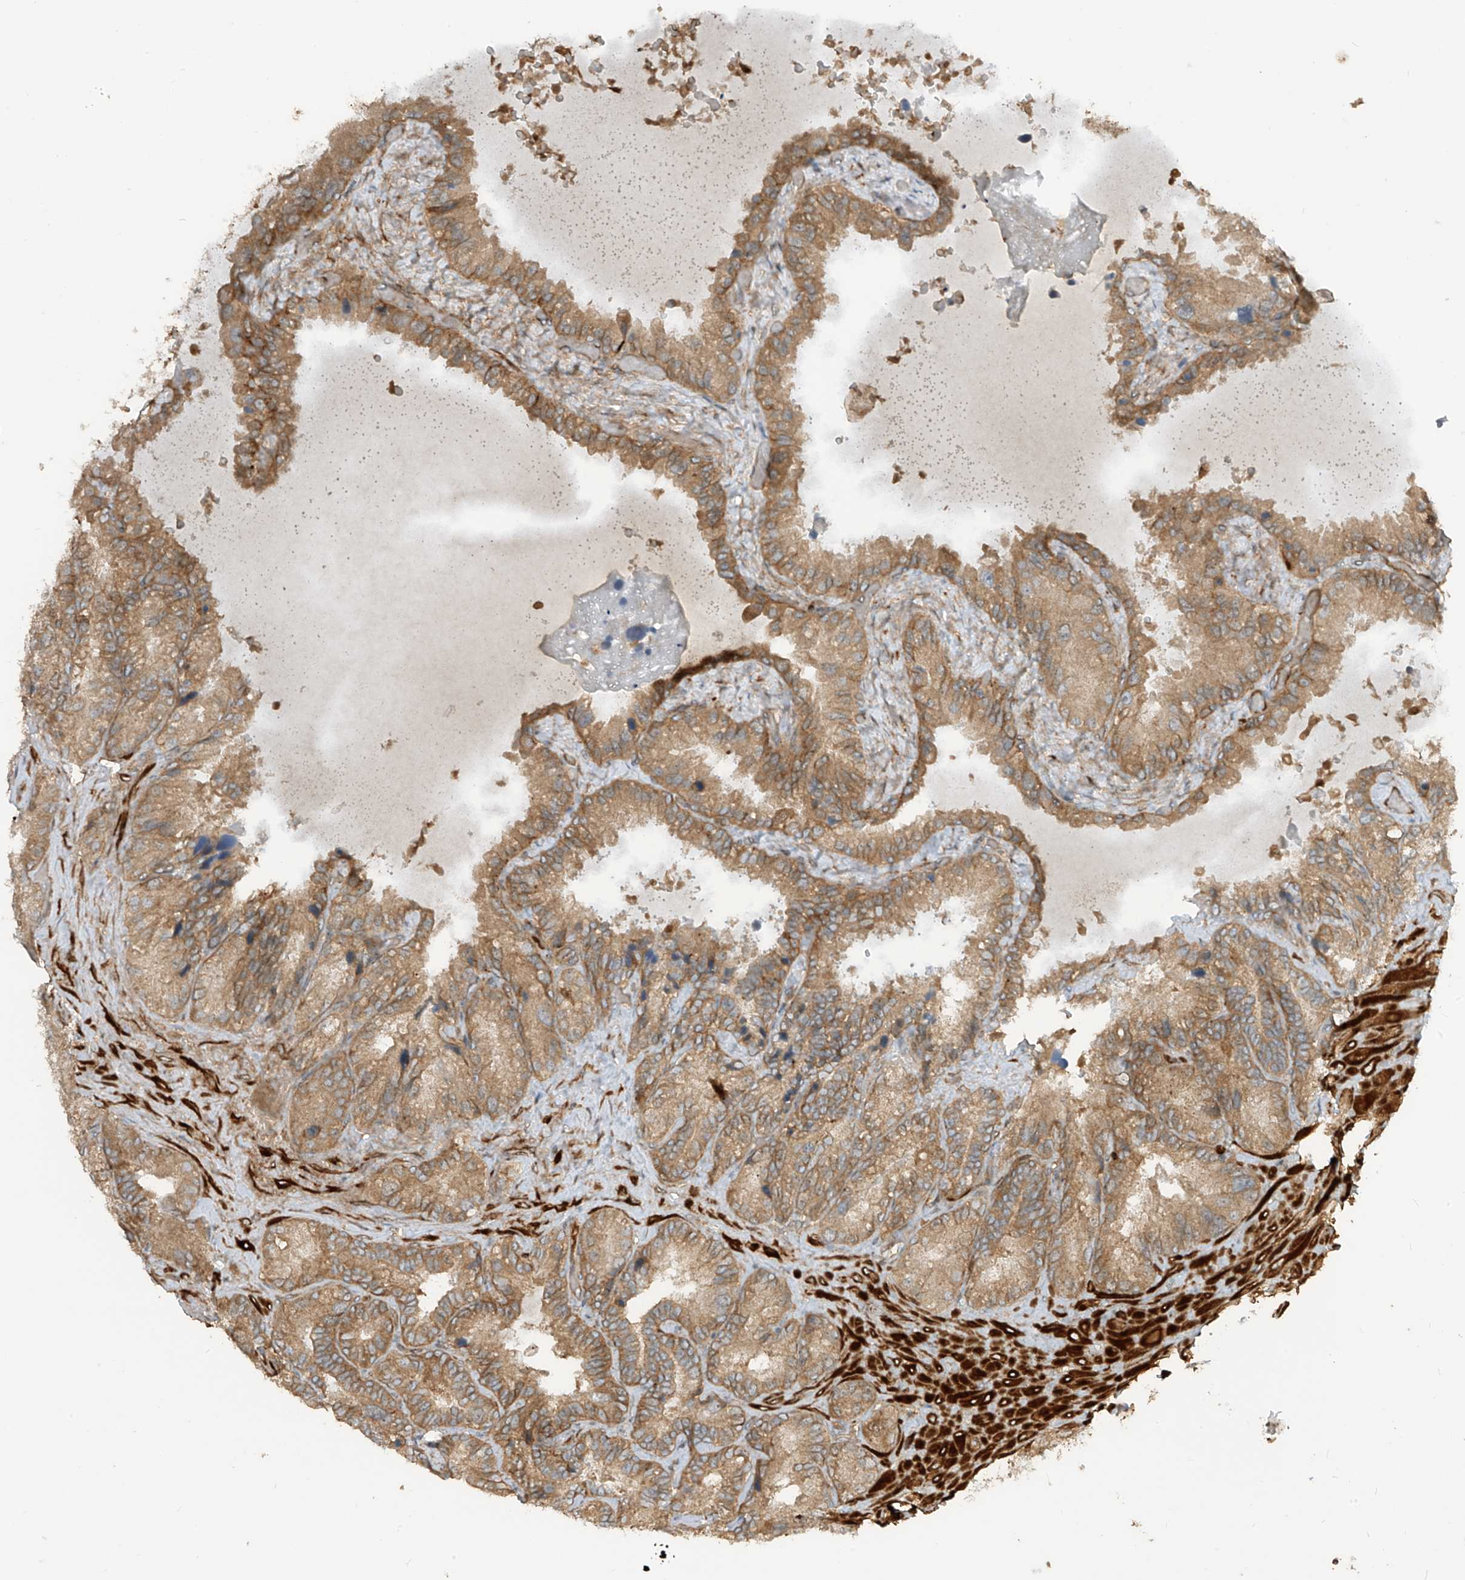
{"staining": {"intensity": "moderate", "quantity": ">75%", "location": "cytoplasmic/membranous"}, "tissue": "seminal vesicle", "cell_type": "Glandular cells", "image_type": "normal", "snomed": [{"axis": "morphology", "description": "Normal tissue, NOS"}, {"axis": "topography", "description": "Prostate"}, {"axis": "topography", "description": "Seminal veicle"}], "caption": "Seminal vesicle stained for a protein (brown) exhibits moderate cytoplasmic/membranous positive staining in approximately >75% of glandular cells.", "gene": "ENTR1", "patient": {"sex": "male", "age": 68}}